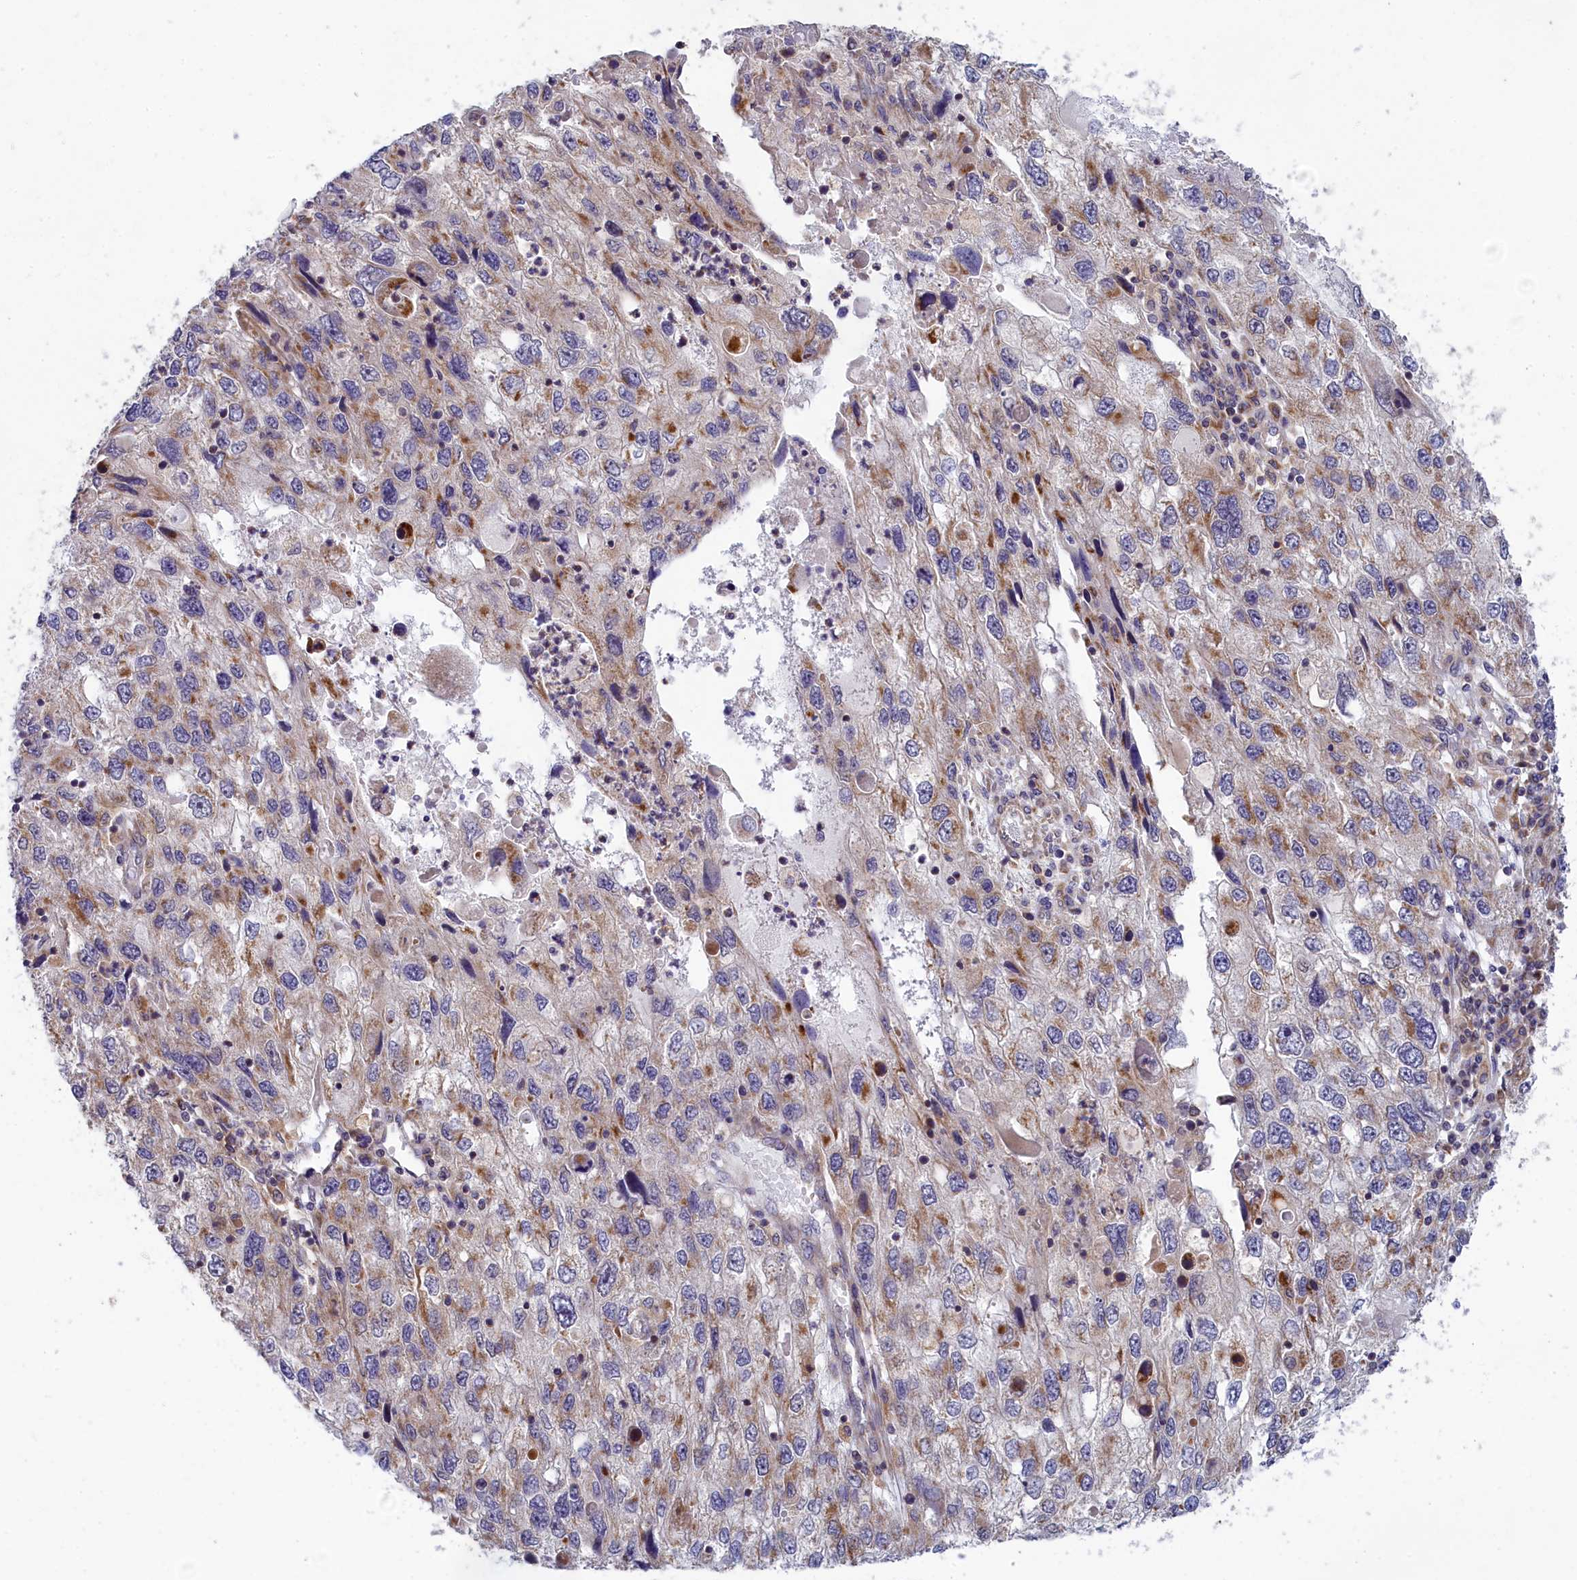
{"staining": {"intensity": "moderate", "quantity": "<25%", "location": "cytoplasmic/membranous"}, "tissue": "endometrial cancer", "cell_type": "Tumor cells", "image_type": "cancer", "snomed": [{"axis": "morphology", "description": "Adenocarcinoma, NOS"}, {"axis": "topography", "description": "Endometrium"}], "caption": "Endometrial adenocarcinoma stained with a protein marker shows moderate staining in tumor cells.", "gene": "BLTP2", "patient": {"sex": "female", "age": 49}}